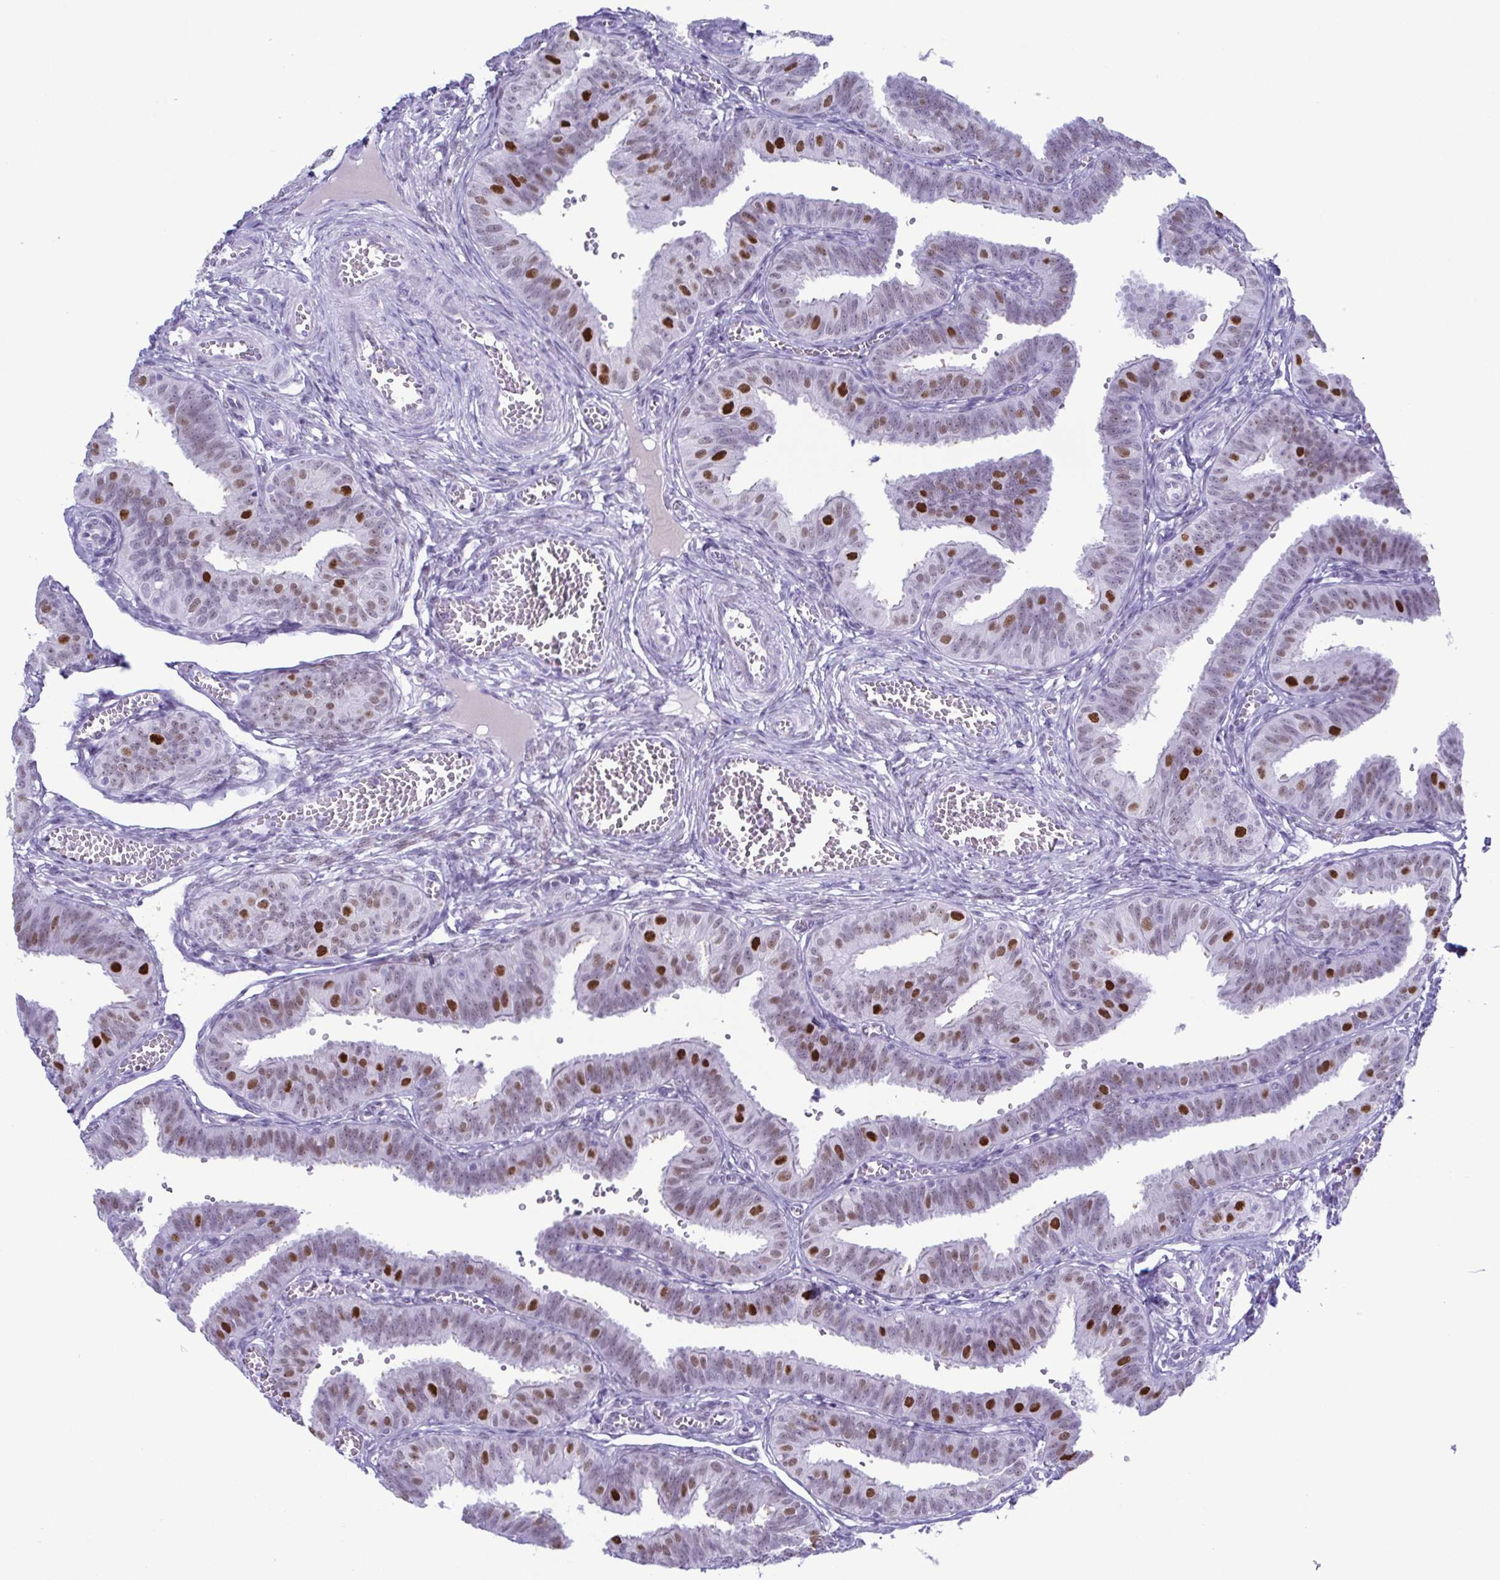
{"staining": {"intensity": "strong", "quantity": "<25%", "location": "nuclear"}, "tissue": "fallopian tube", "cell_type": "Glandular cells", "image_type": "normal", "snomed": [{"axis": "morphology", "description": "Normal tissue, NOS"}, {"axis": "topography", "description": "Fallopian tube"}], "caption": "Immunohistochemistry micrograph of normal fallopian tube: human fallopian tube stained using immunohistochemistry (IHC) reveals medium levels of strong protein expression localized specifically in the nuclear of glandular cells, appearing as a nuclear brown color.", "gene": "SUGP2", "patient": {"sex": "female", "age": 25}}